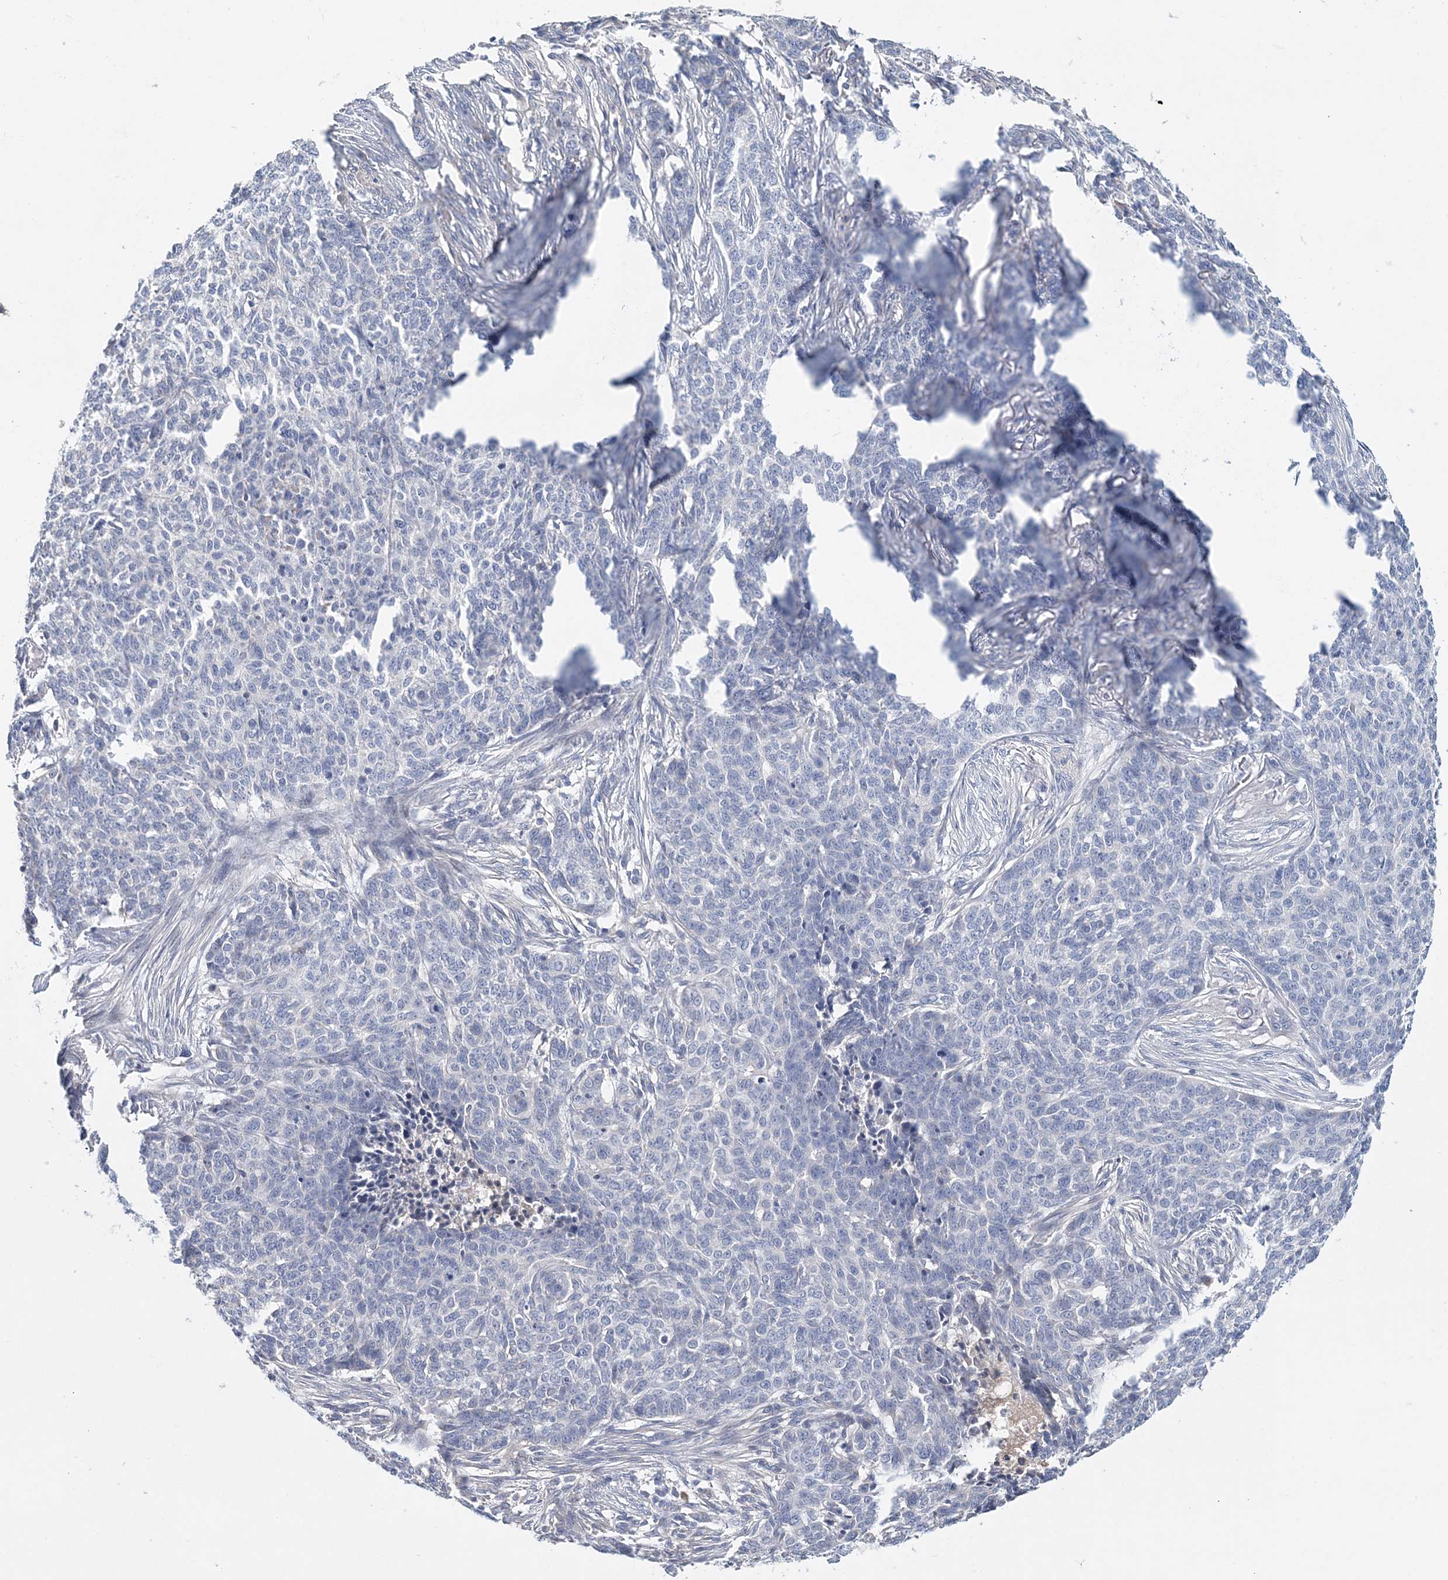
{"staining": {"intensity": "negative", "quantity": "none", "location": "none"}, "tissue": "skin cancer", "cell_type": "Tumor cells", "image_type": "cancer", "snomed": [{"axis": "morphology", "description": "Basal cell carcinoma"}, {"axis": "topography", "description": "Skin"}], "caption": "An immunohistochemistry (IHC) micrograph of skin basal cell carcinoma is shown. There is no staining in tumor cells of skin basal cell carcinoma. (Stains: DAB (3,3'-diaminobenzidine) IHC with hematoxylin counter stain, Microscopy: brightfield microscopy at high magnification).", "gene": "LRRIQ4", "patient": {"sex": "male", "age": 85}}